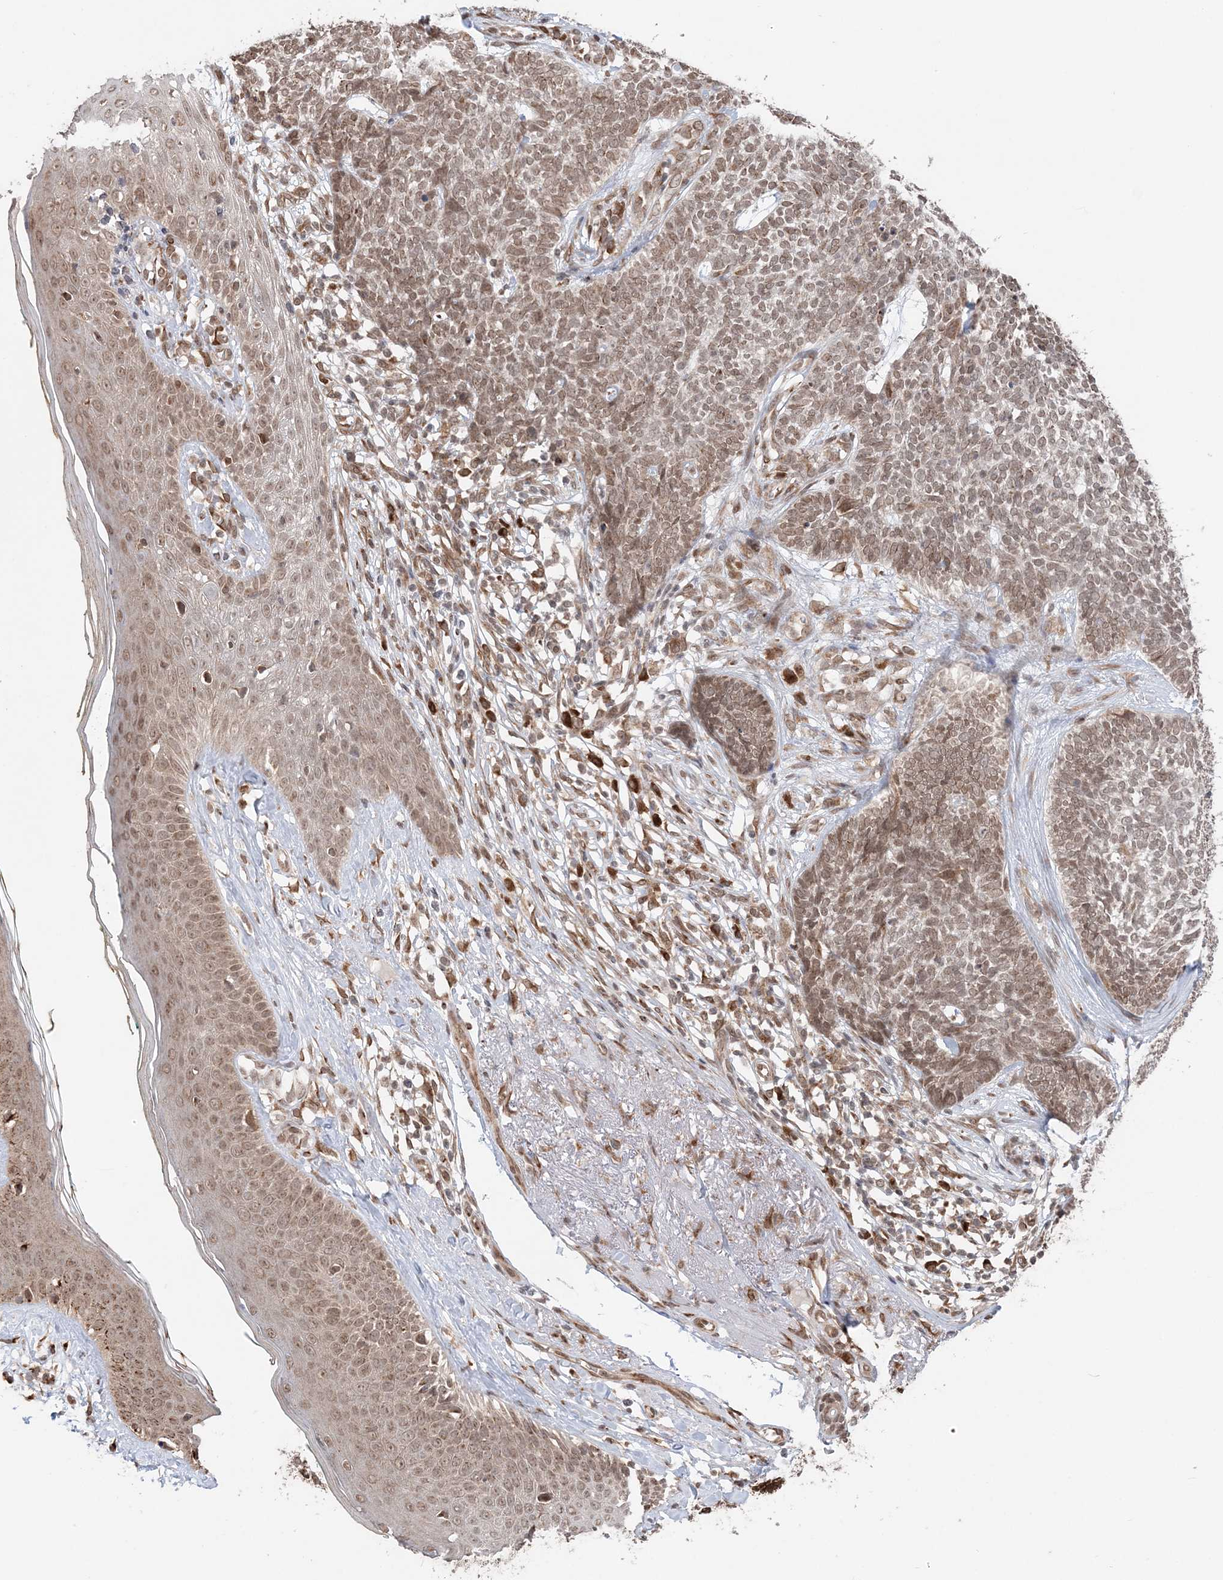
{"staining": {"intensity": "moderate", "quantity": ">75%", "location": "cytoplasmic/membranous,nuclear"}, "tissue": "skin cancer", "cell_type": "Tumor cells", "image_type": "cancer", "snomed": [{"axis": "morphology", "description": "Basal cell carcinoma"}, {"axis": "topography", "description": "Skin"}], "caption": "Tumor cells reveal medium levels of moderate cytoplasmic/membranous and nuclear staining in about >75% of cells in skin cancer (basal cell carcinoma).", "gene": "TMED10", "patient": {"sex": "female", "age": 84}}